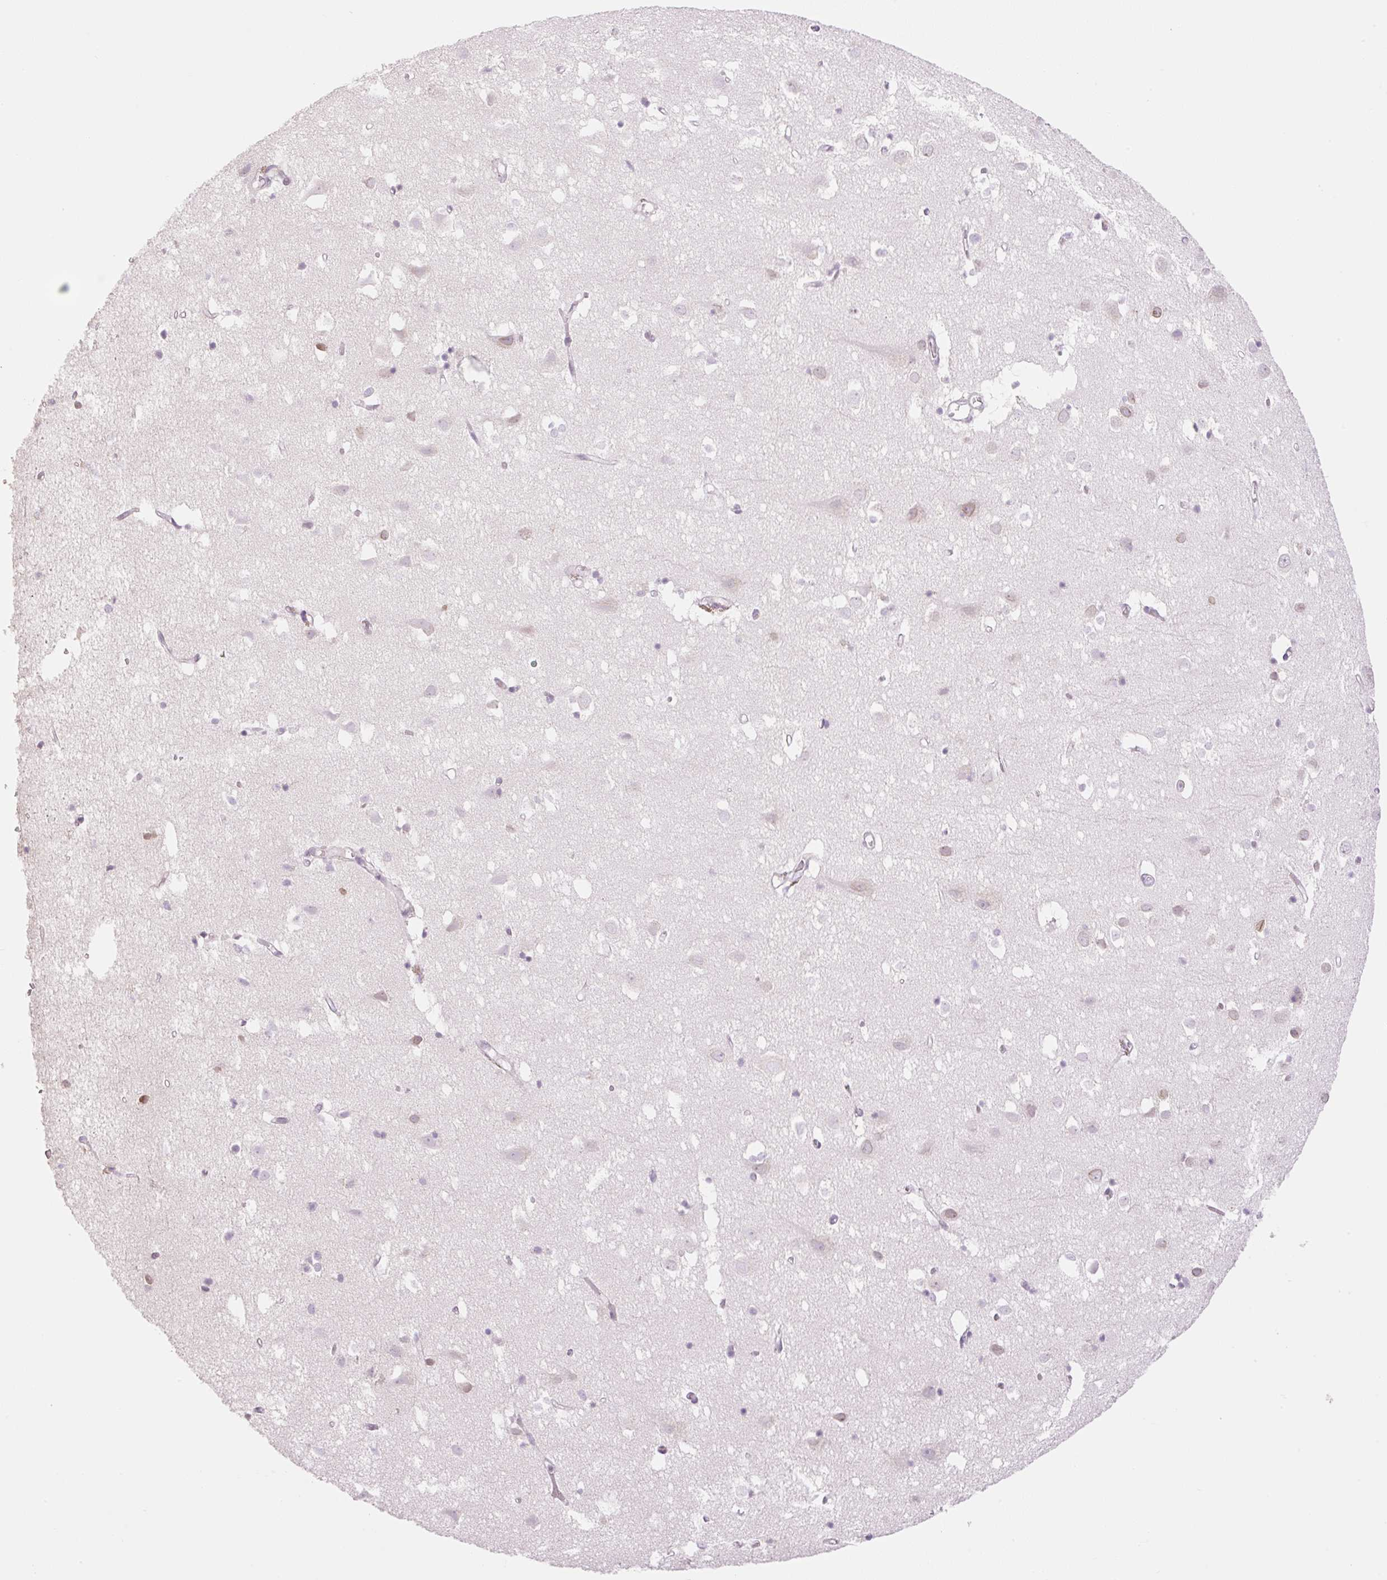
{"staining": {"intensity": "negative", "quantity": "none", "location": "none"}, "tissue": "cerebral cortex", "cell_type": "Endothelial cells", "image_type": "normal", "snomed": [{"axis": "morphology", "description": "Normal tissue, NOS"}, {"axis": "topography", "description": "Cerebral cortex"}], "caption": "This is a photomicrograph of IHC staining of normal cerebral cortex, which shows no positivity in endothelial cells. (Immunohistochemistry (ihc), brightfield microscopy, high magnification).", "gene": "TBX15", "patient": {"sex": "male", "age": 70}}